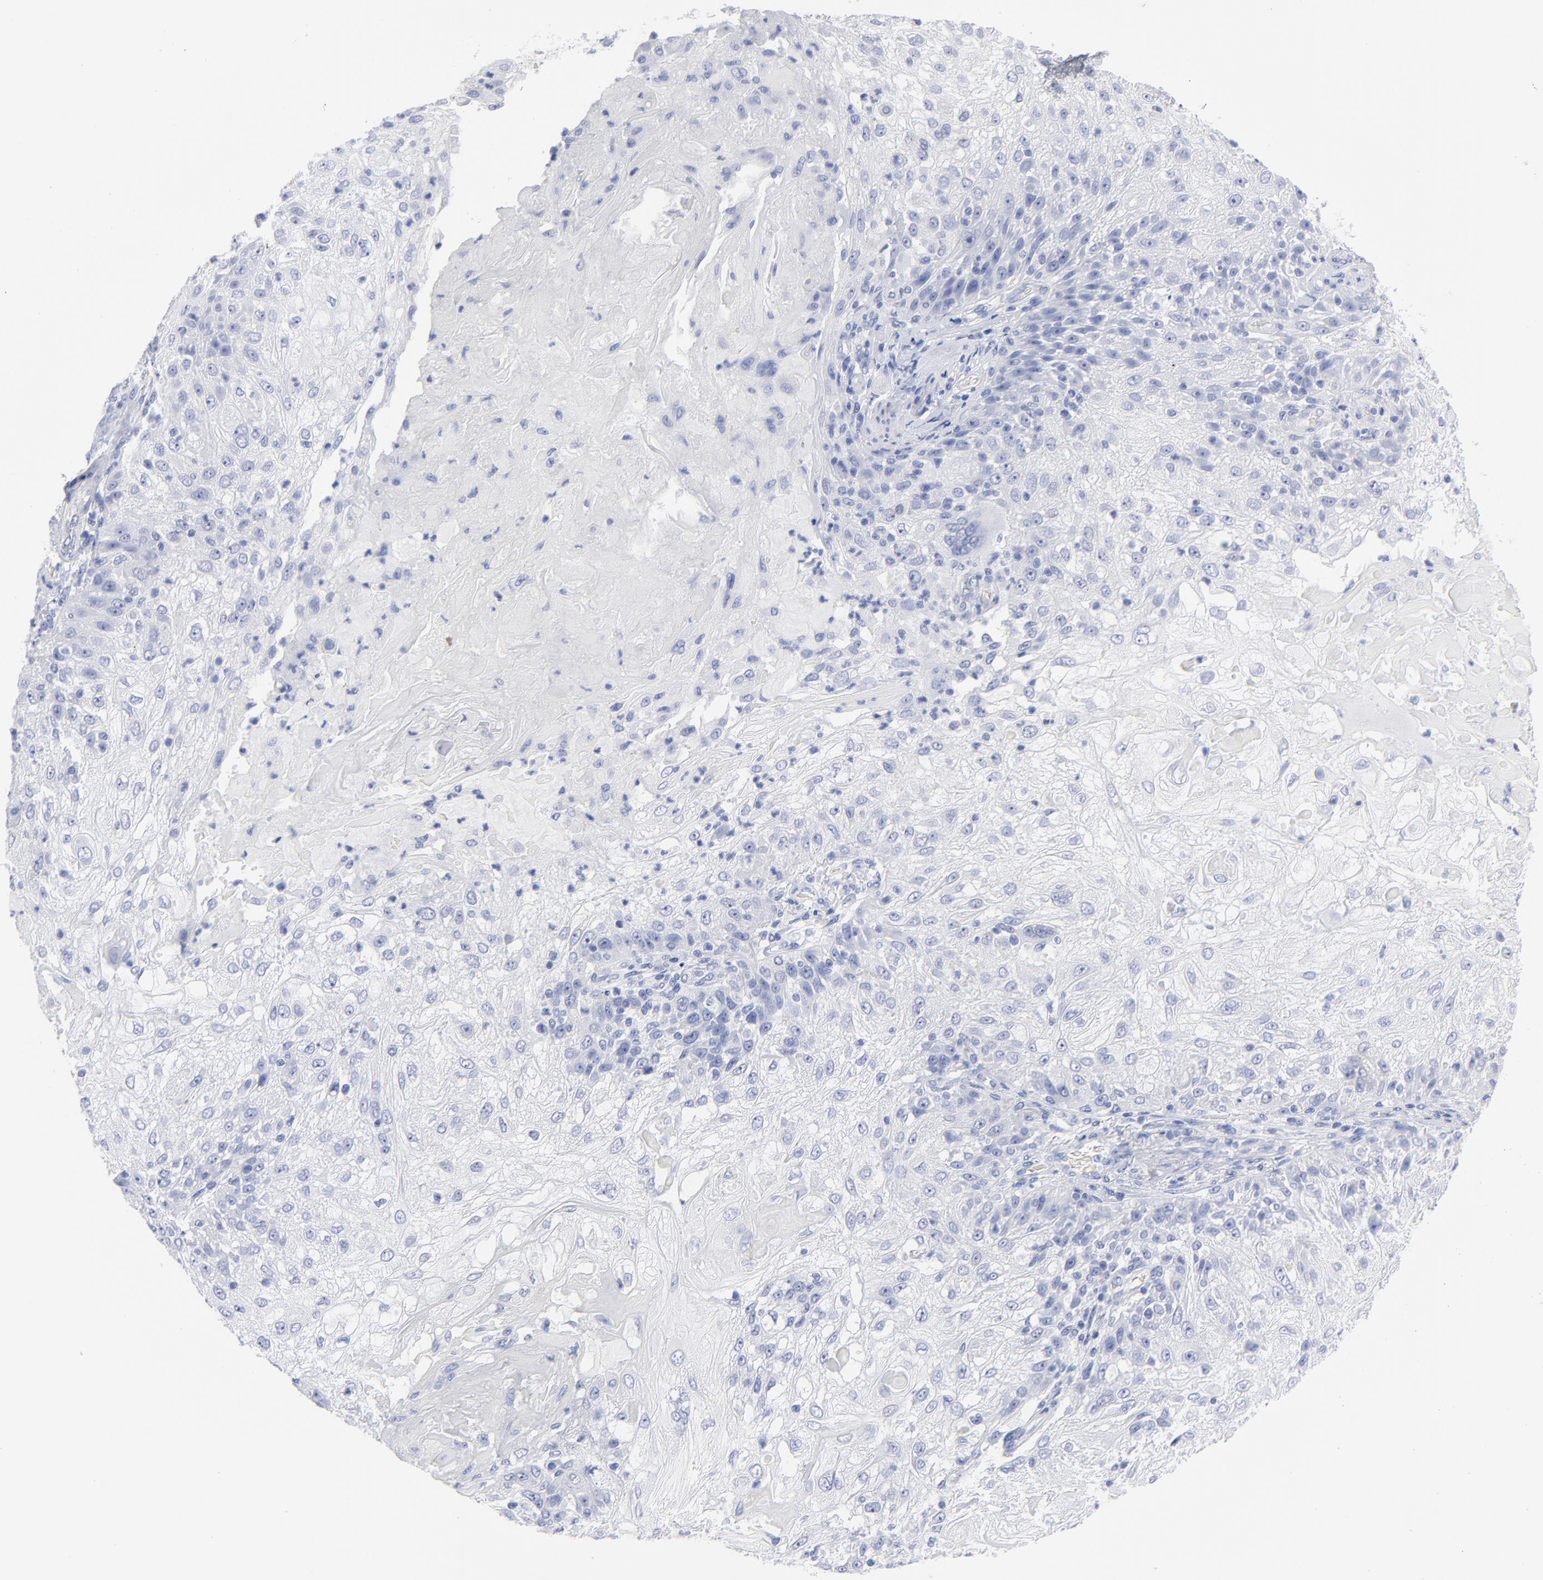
{"staining": {"intensity": "negative", "quantity": "none", "location": "none"}, "tissue": "skin cancer", "cell_type": "Tumor cells", "image_type": "cancer", "snomed": [{"axis": "morphology", "description": "Normal tissue, NOS"}, {"axis": "morphology", "description": "Squamous cell carcinoma, NOS"}, {"axis": "topography", "description": "Skin"}], "caption": "A histopathology image of squamous cell carcinoma (skin) stained for a protein demonstrates no brown staining in tumor cells.", "gene": "CNTN3", "patient": {"sex": "female", "age": 83}}